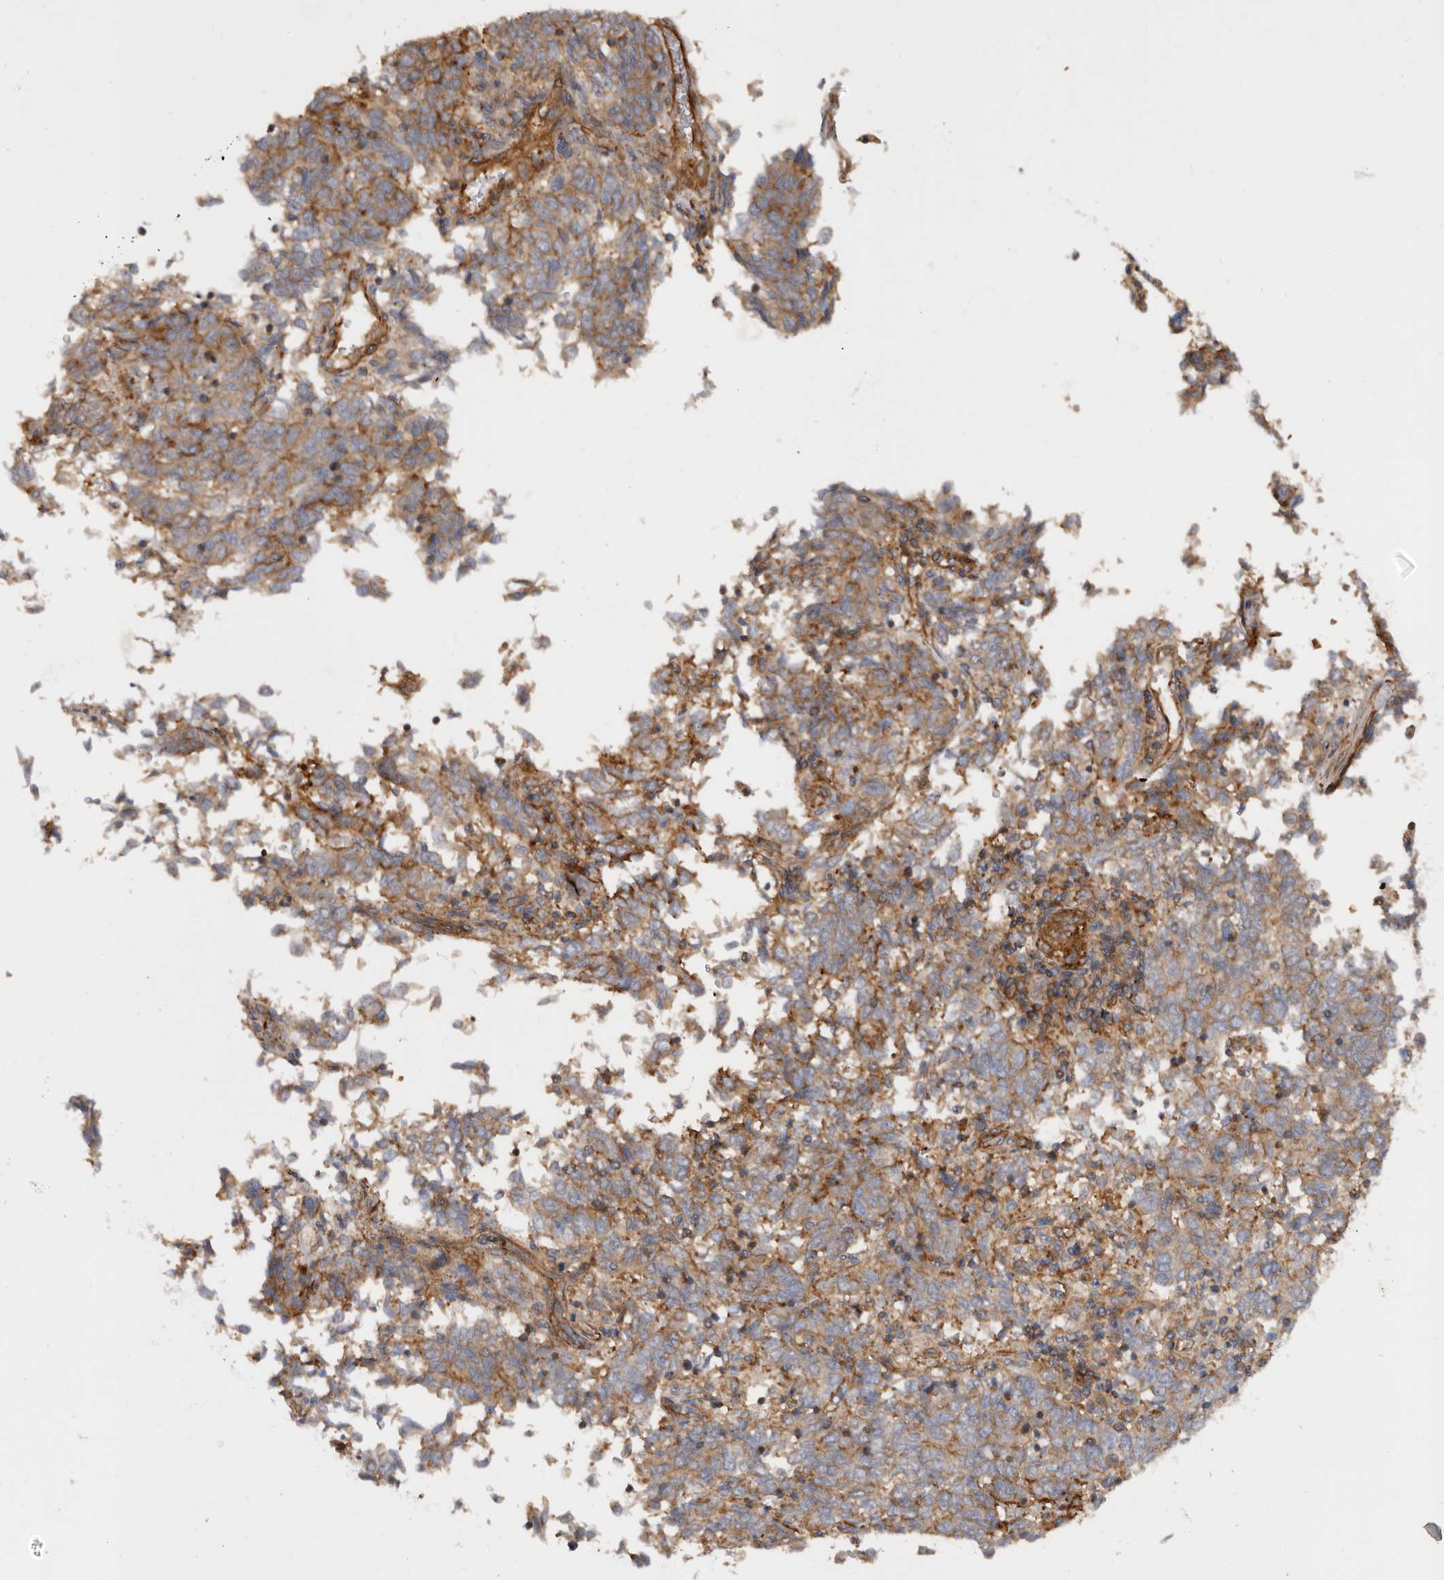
{"staining": {"intensity": "moderate", "quantity": ">75%", "location": "cytoplasmic/membranous"}, "tissue": "endometrial cancer", "cell_type": "Tumor cells", "image_type": "cancer", "snomed": [{"axis": "morphology", "description": "Adenocarcinoma, NOS"}, {"axis": "topography", "description": "Endometrium"}], "caption": "A photomicrograph of human endometrial cancer stained for a protein reveals moderate cytoplasmic/membranous brown staining in tumor cells.", "gene": "TMC7", "patient": {"sex": "female", "age": 80}}